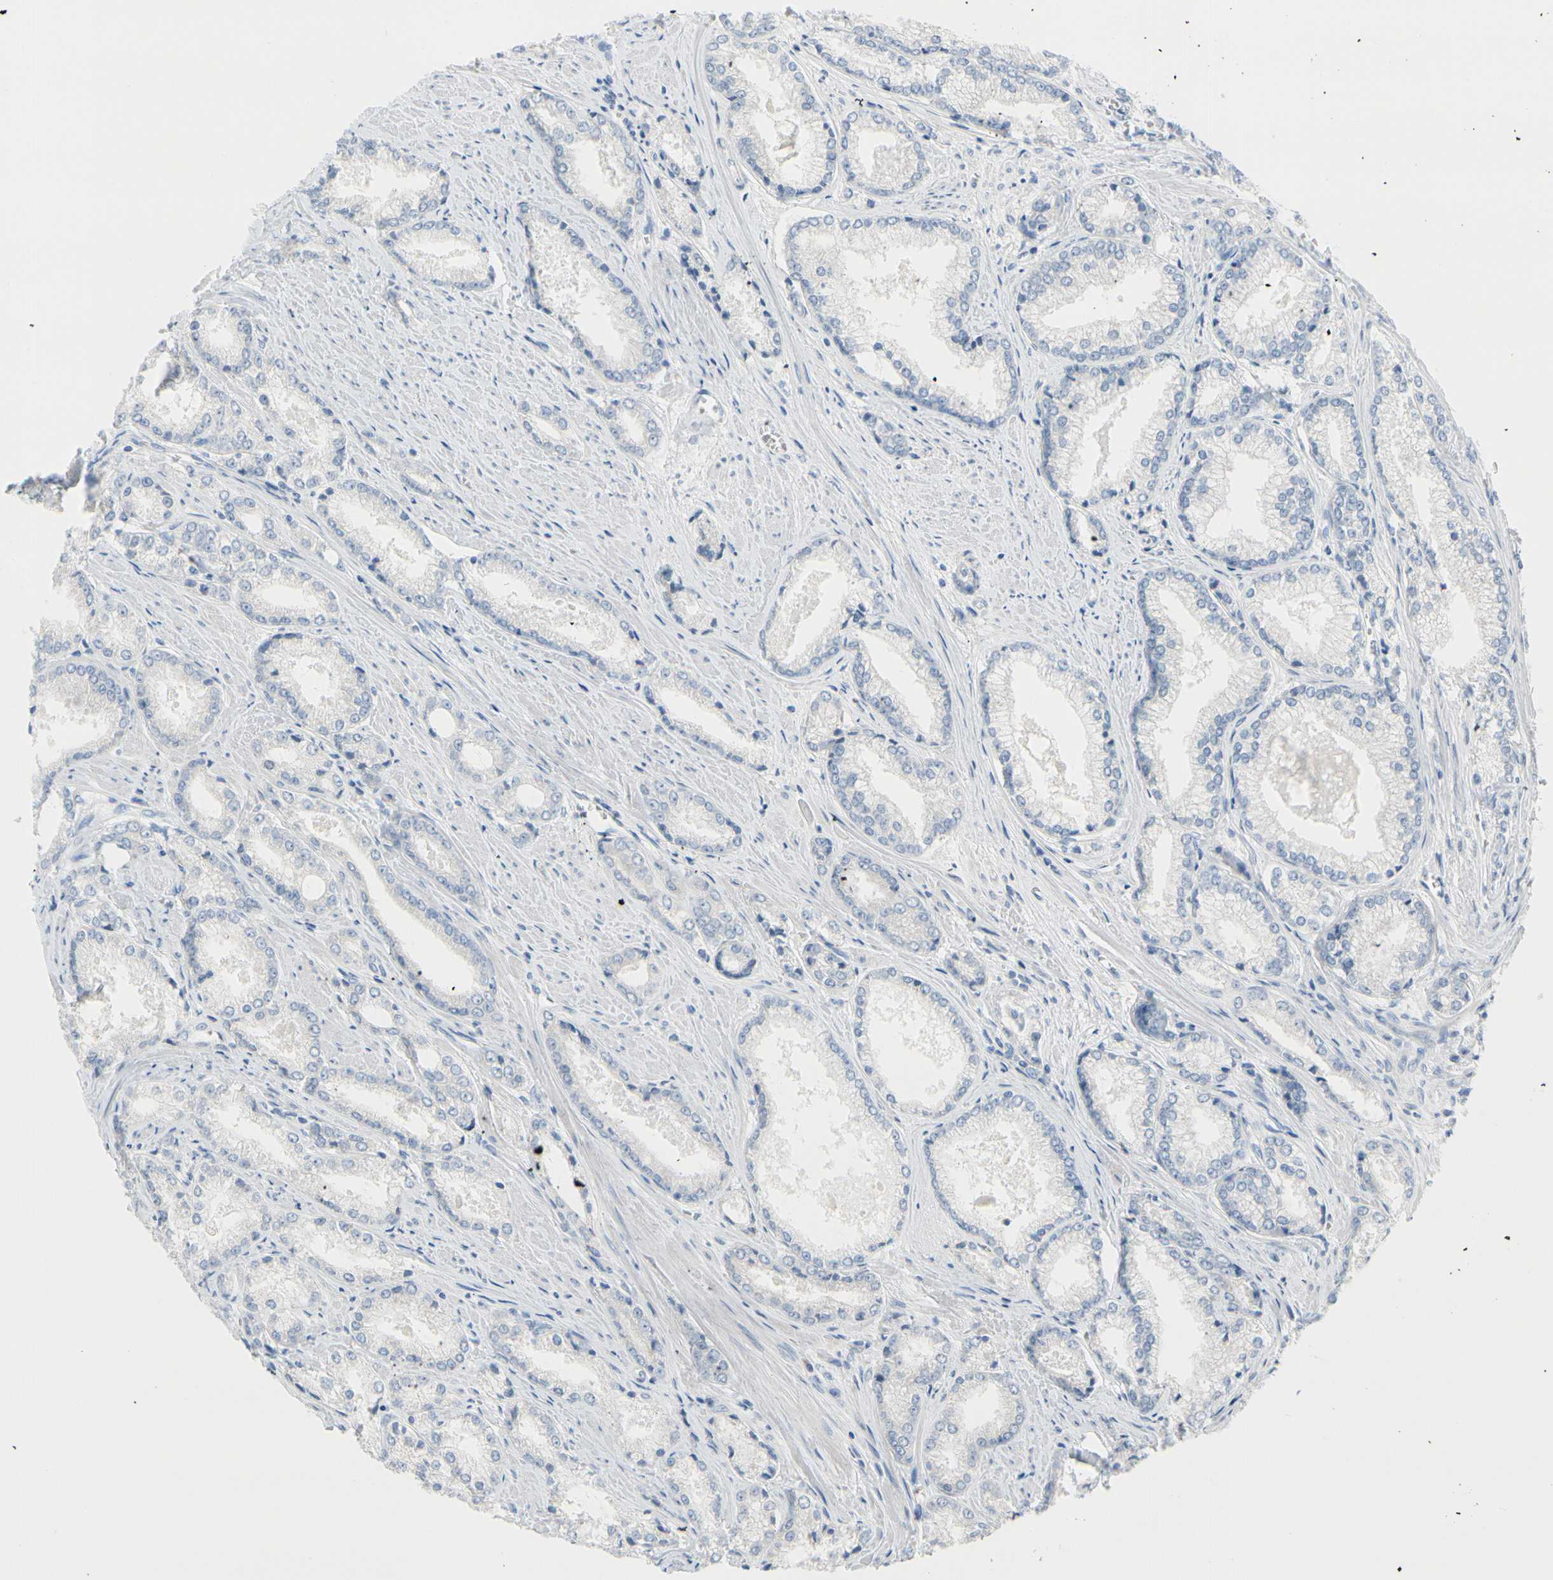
{"staining": {"intensity": "negative", "quantity": "none", "location": "none"}, "tissue": "prostate cancer", "cell_type": "Tumor cells", "image_type": "cancer", "snomed": [{"axis": "morphology", "description": "Adenocarcinoma, Low grade"}, {"axis": "topography", "description": "Prostate"}], "caption": "Tumor cells are negative for brown protein staining in prostate cancer (adenocarcinoma (low-grade)).", "gene": "FCER2", "patient": {"sex": "male", "age": 64}}